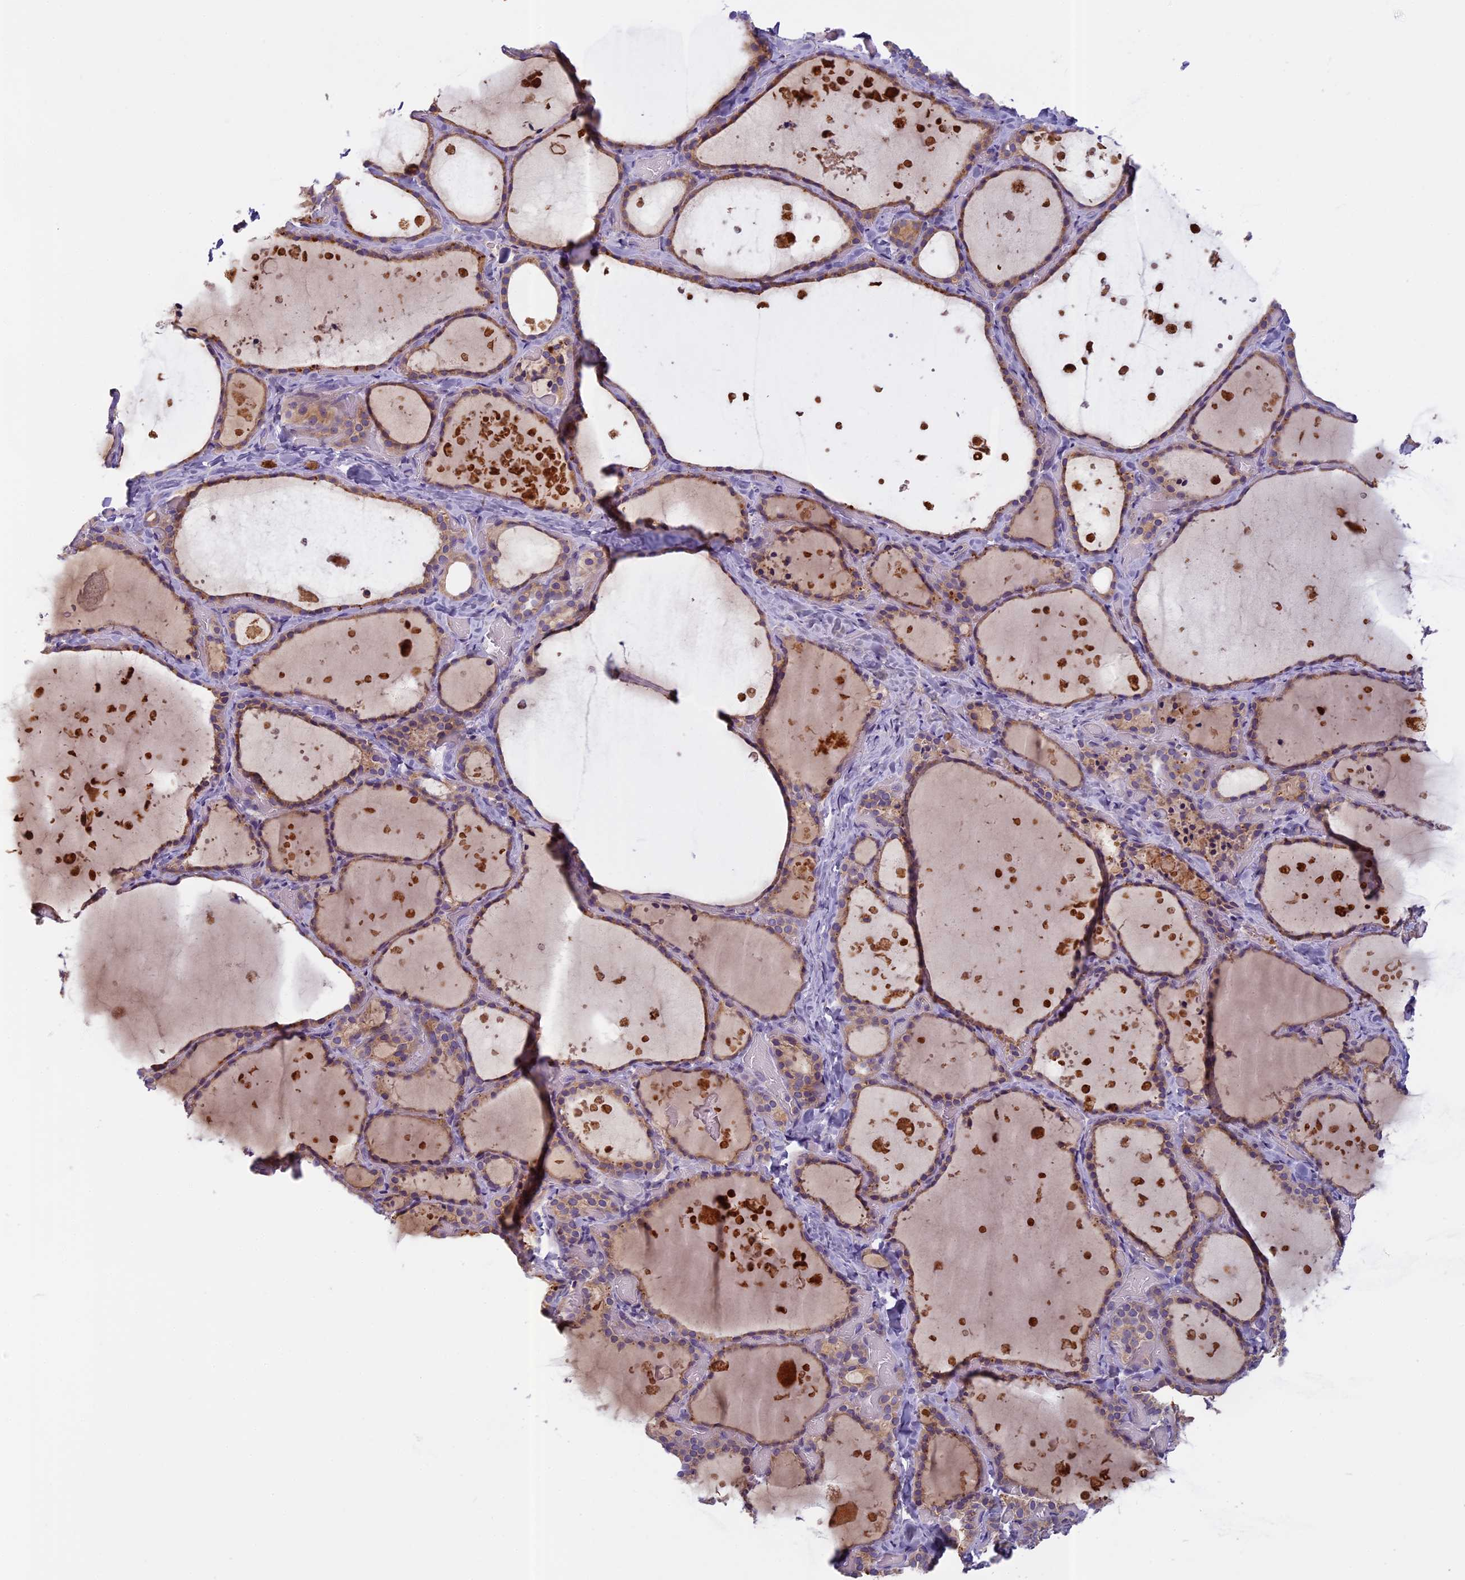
{"staining": {"intensity": "weak", "quantity": "25%-75%", "location": "cytoplasmic/membranous"}, "tissue": "thyroid gland", "cell_type": "Glandular cells", "image_type": "normal", "snomed": [{"axis": "morphology", "description": "Normal tissue, NOS"}, {"axis": "topography", "description": "Thyroid gland"}], "caption": "Benign thyroid gland shows weak cytoplasmic/membranous staining in about 25%-75% of glandular cells.", "gene": "SEMA7A", "patient": {"sex": "female", "age": 44}}